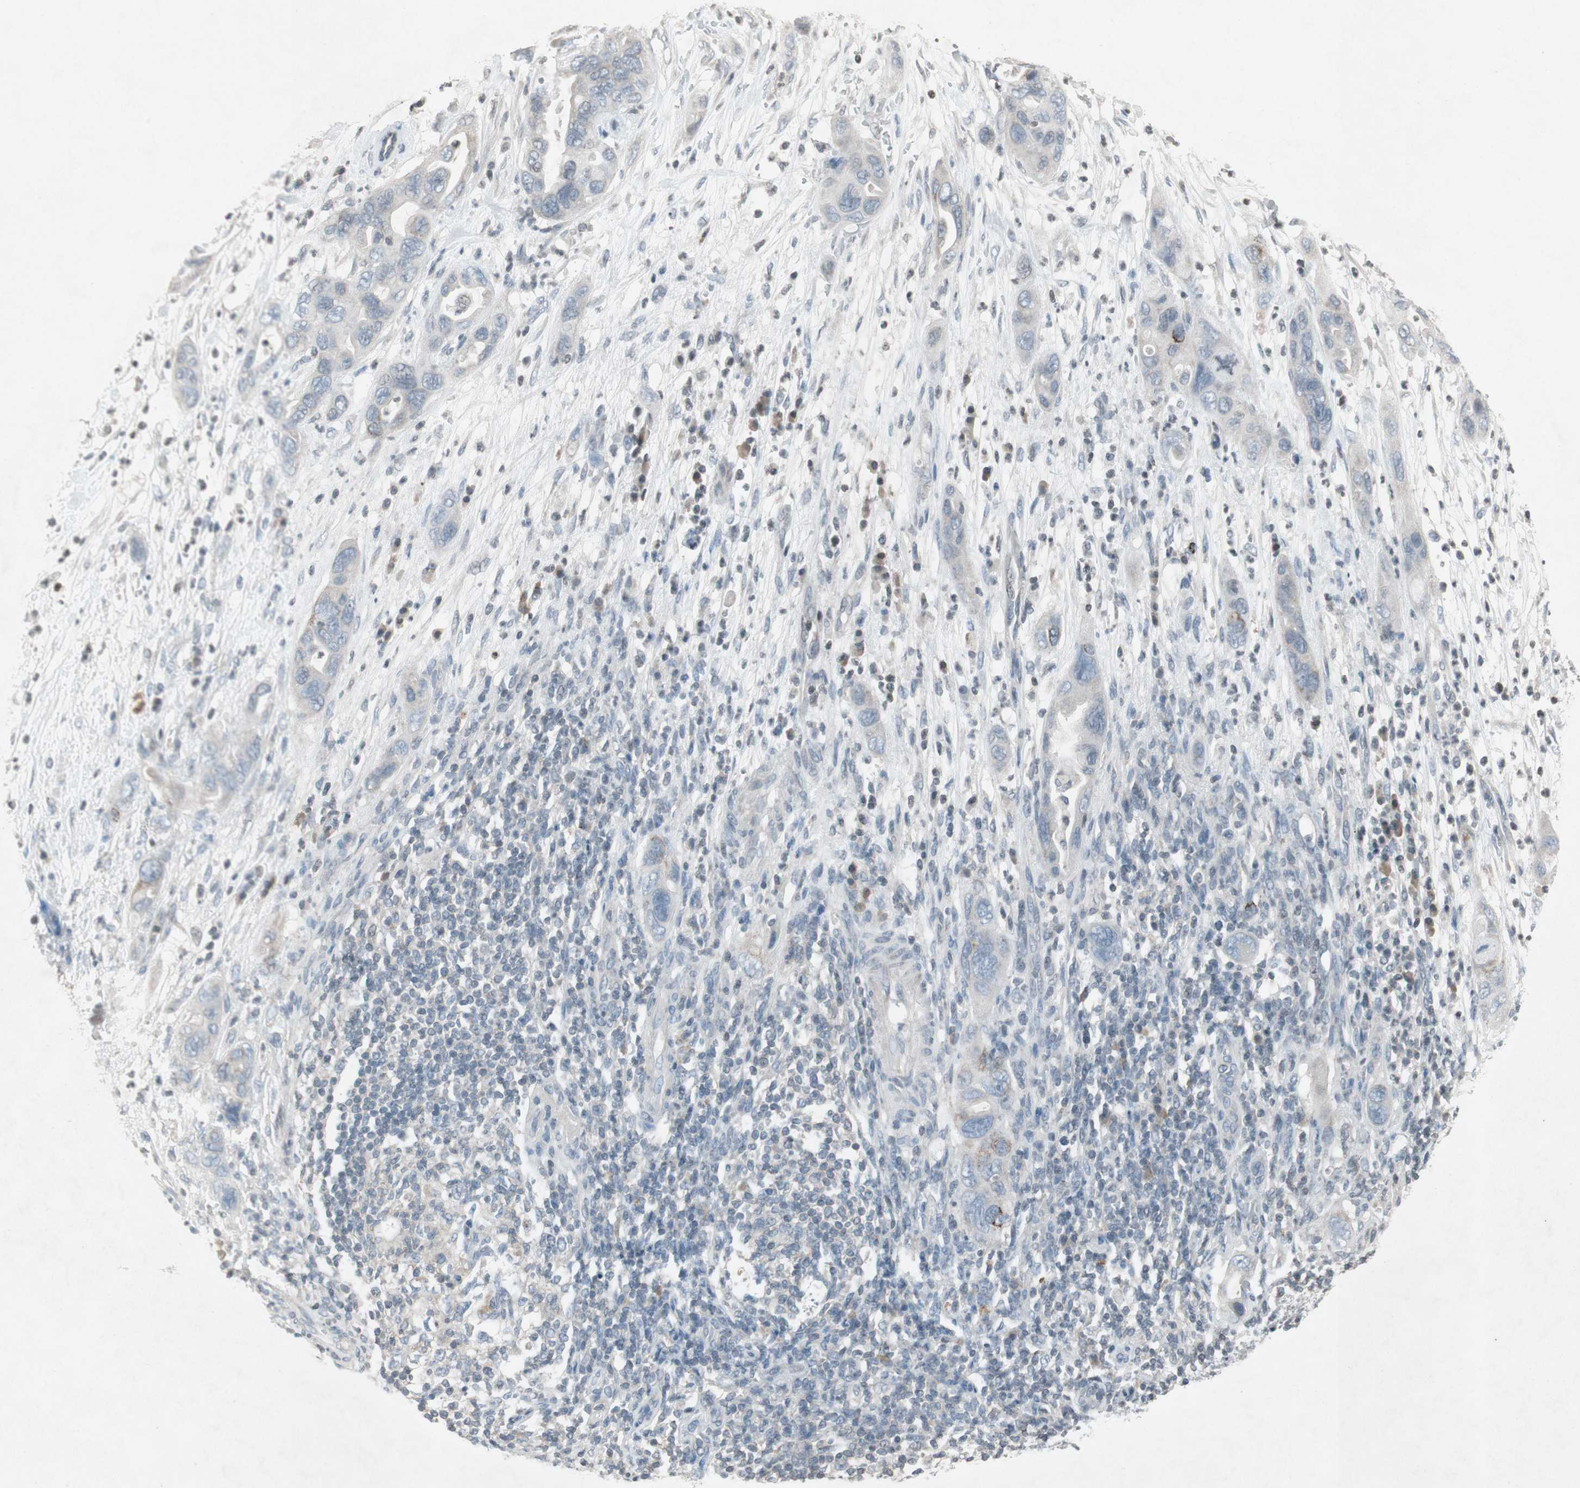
{"staining": {"intensity": "weak", "quantity": "<25%", "location": "cytoplasmic/membranous"}, "tissue": "pancreatic cancer", "cell_type": "Tumor cells", "image_type": "cancer", "snomed": [{"axis": "morphology", "description": "Adenocarcinoma, NOS"}, {"axis": "topography", "description": "Pancreas"}], "caption": "Tumor cells are negative for protein expression in human pancreatic cancer (adenocarcinoma).", "gene": "ARG2", "patient": {"sex": "female", "age": 71}}